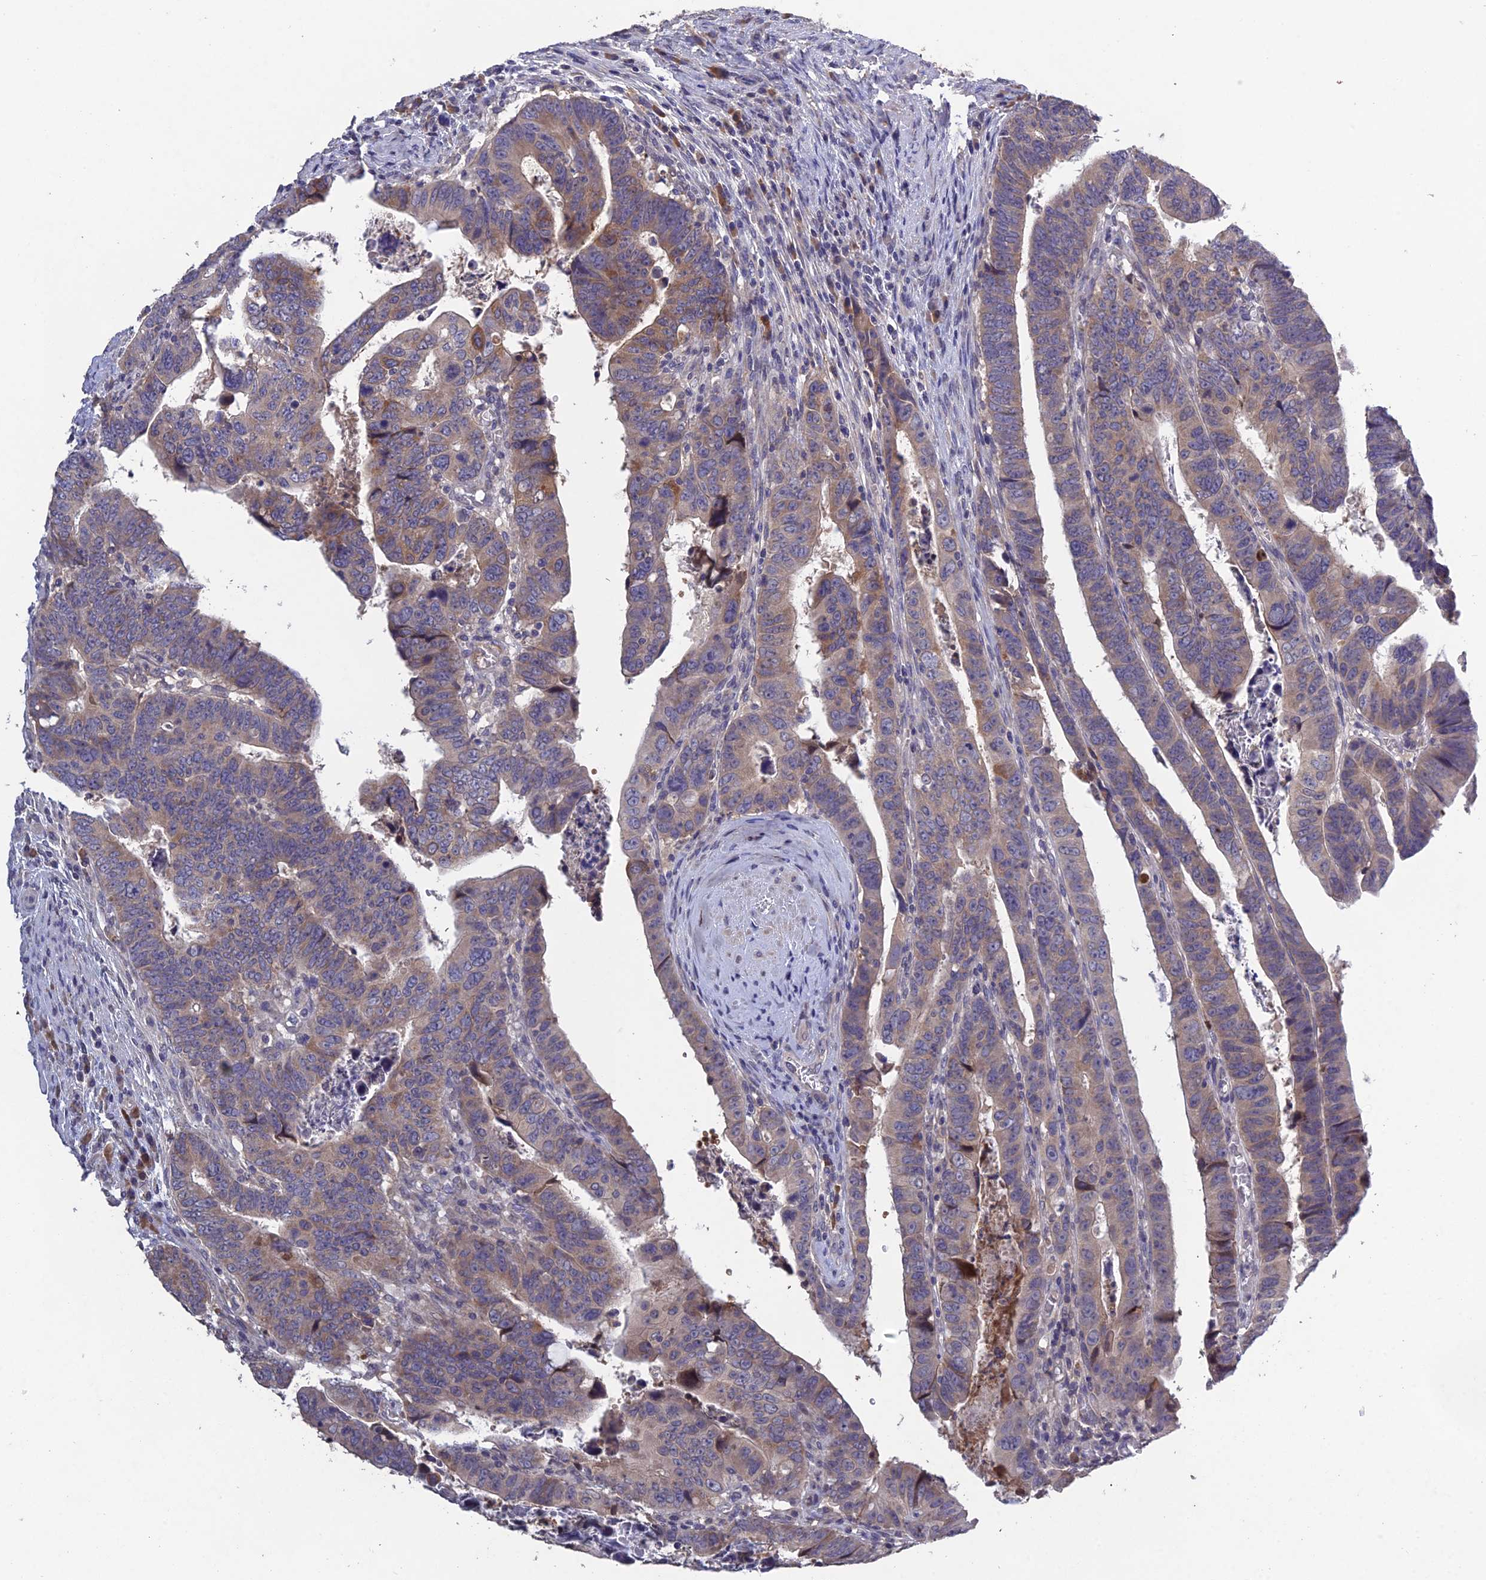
{"staining": {"intensity": "weak", "quantity": "25%-75%", "location": "cytoplasmic/membranous"}, "tissue": "colorectal cancer", "cell_type": "Tumor cells", "image_type": "cancer", "snomed": [{"axis": "morphology", "description": "Normal tissue, NOS"}, {"axis": "morphology", "description": "Adenocarcinoma, NOS"}, {"axis": "topography", "description": "Rectum"}], "caption": "An IHC image of tumor tissue is shown. Protein staining in brown shows weak cytoplasmic/membranous positivity in colorectal adenocarcinoma within tumor cells.", "gene": "SLC39A13", "patient": {"sex": "female", "age": 65}}